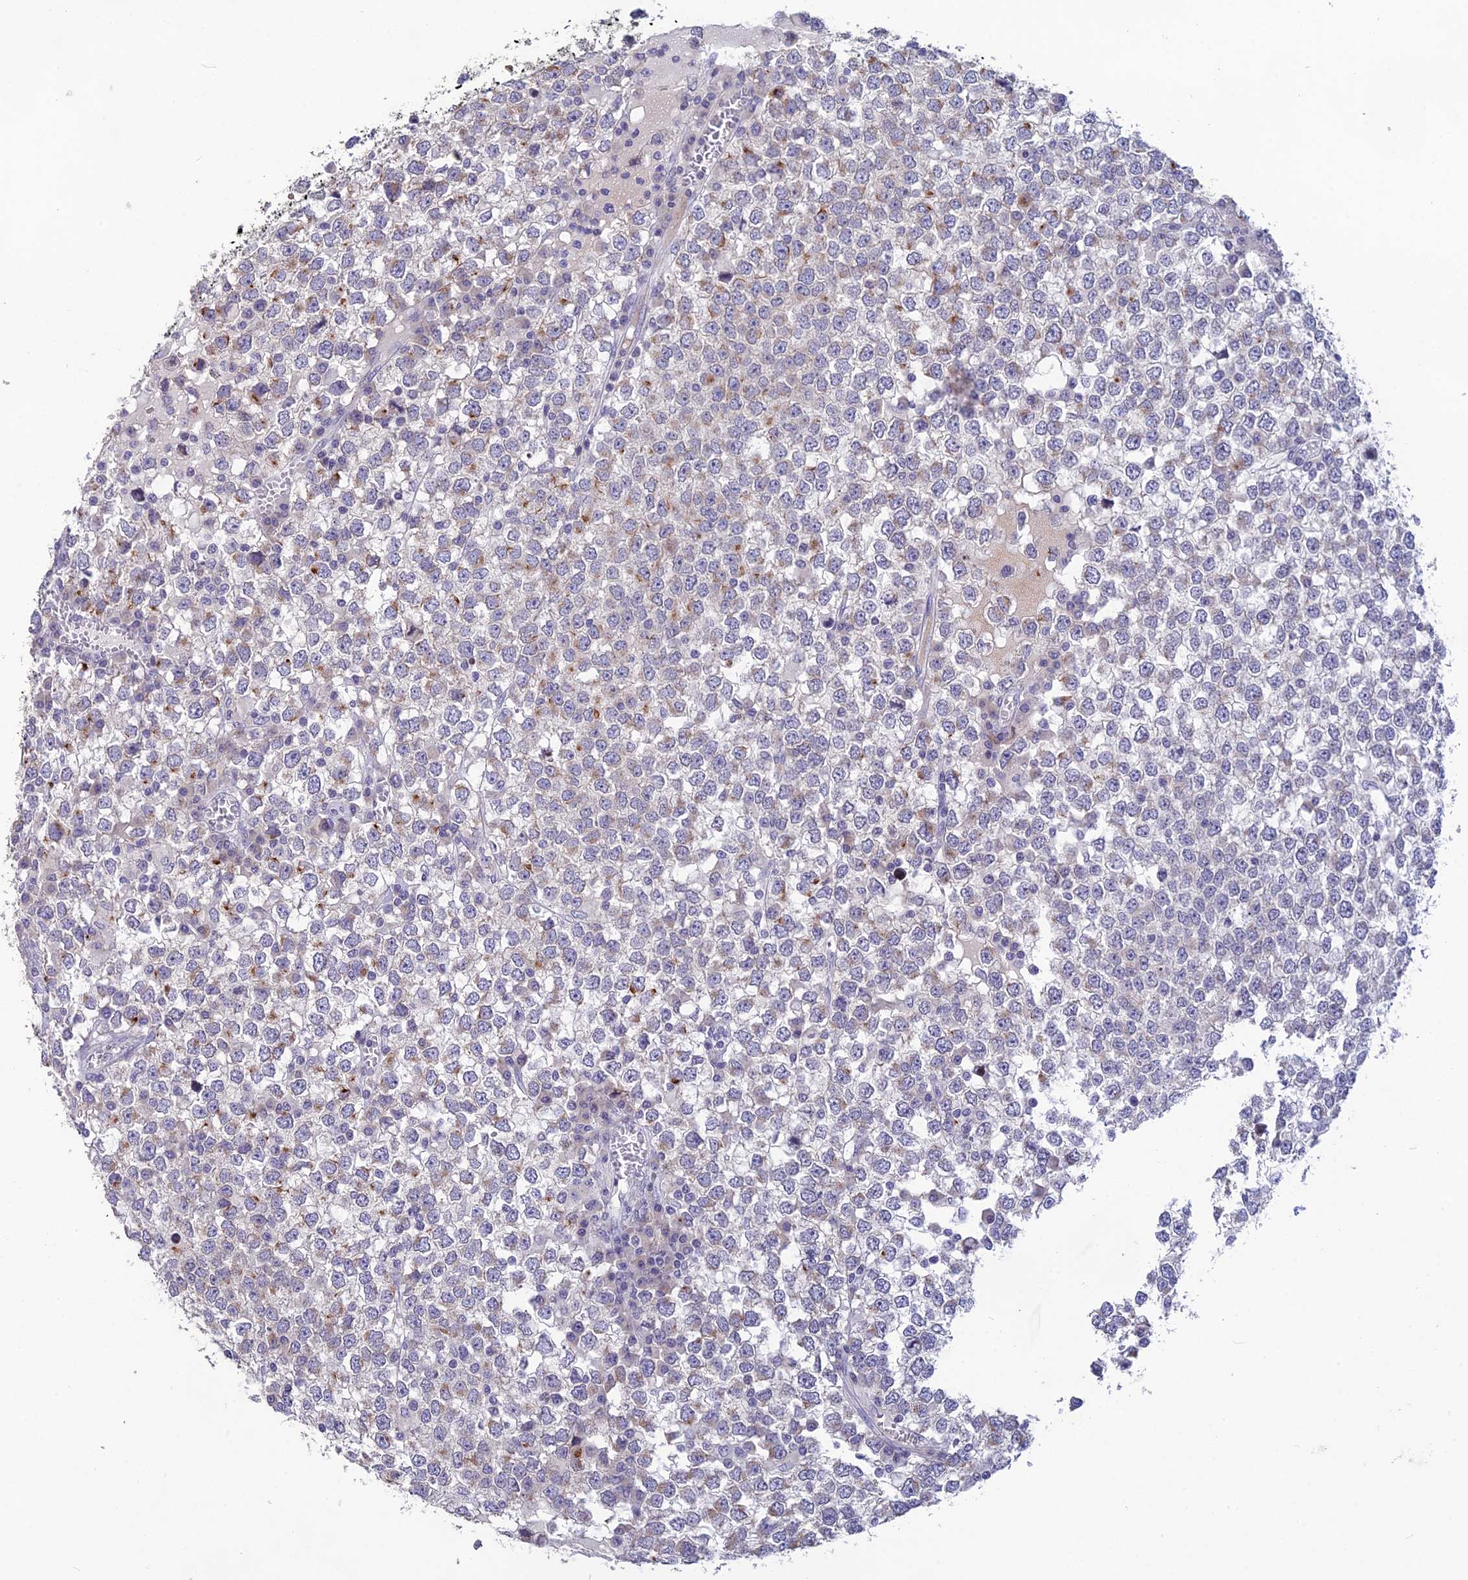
{"staining": {"intensity": "moderate", "quantity": "<25%", "location": "cytoplasmic/membranous"}, "tissue": "testis cancer", "cell_type": "Tumor cells", "image_type": "cancer", "snomed": [{"axis": "morphology", "description": "Seminoma, NOS"}, {"axis": "topography", "description": "Testis"}], "caption": "Seminoma (testis) was stained to show a protein in brown. There is low levels of moderate cytoplasmic/membranous expression in about <25% of tumor cells.", "gene": "TMEM134", "patient": {"sex": "male", "age": 65}}